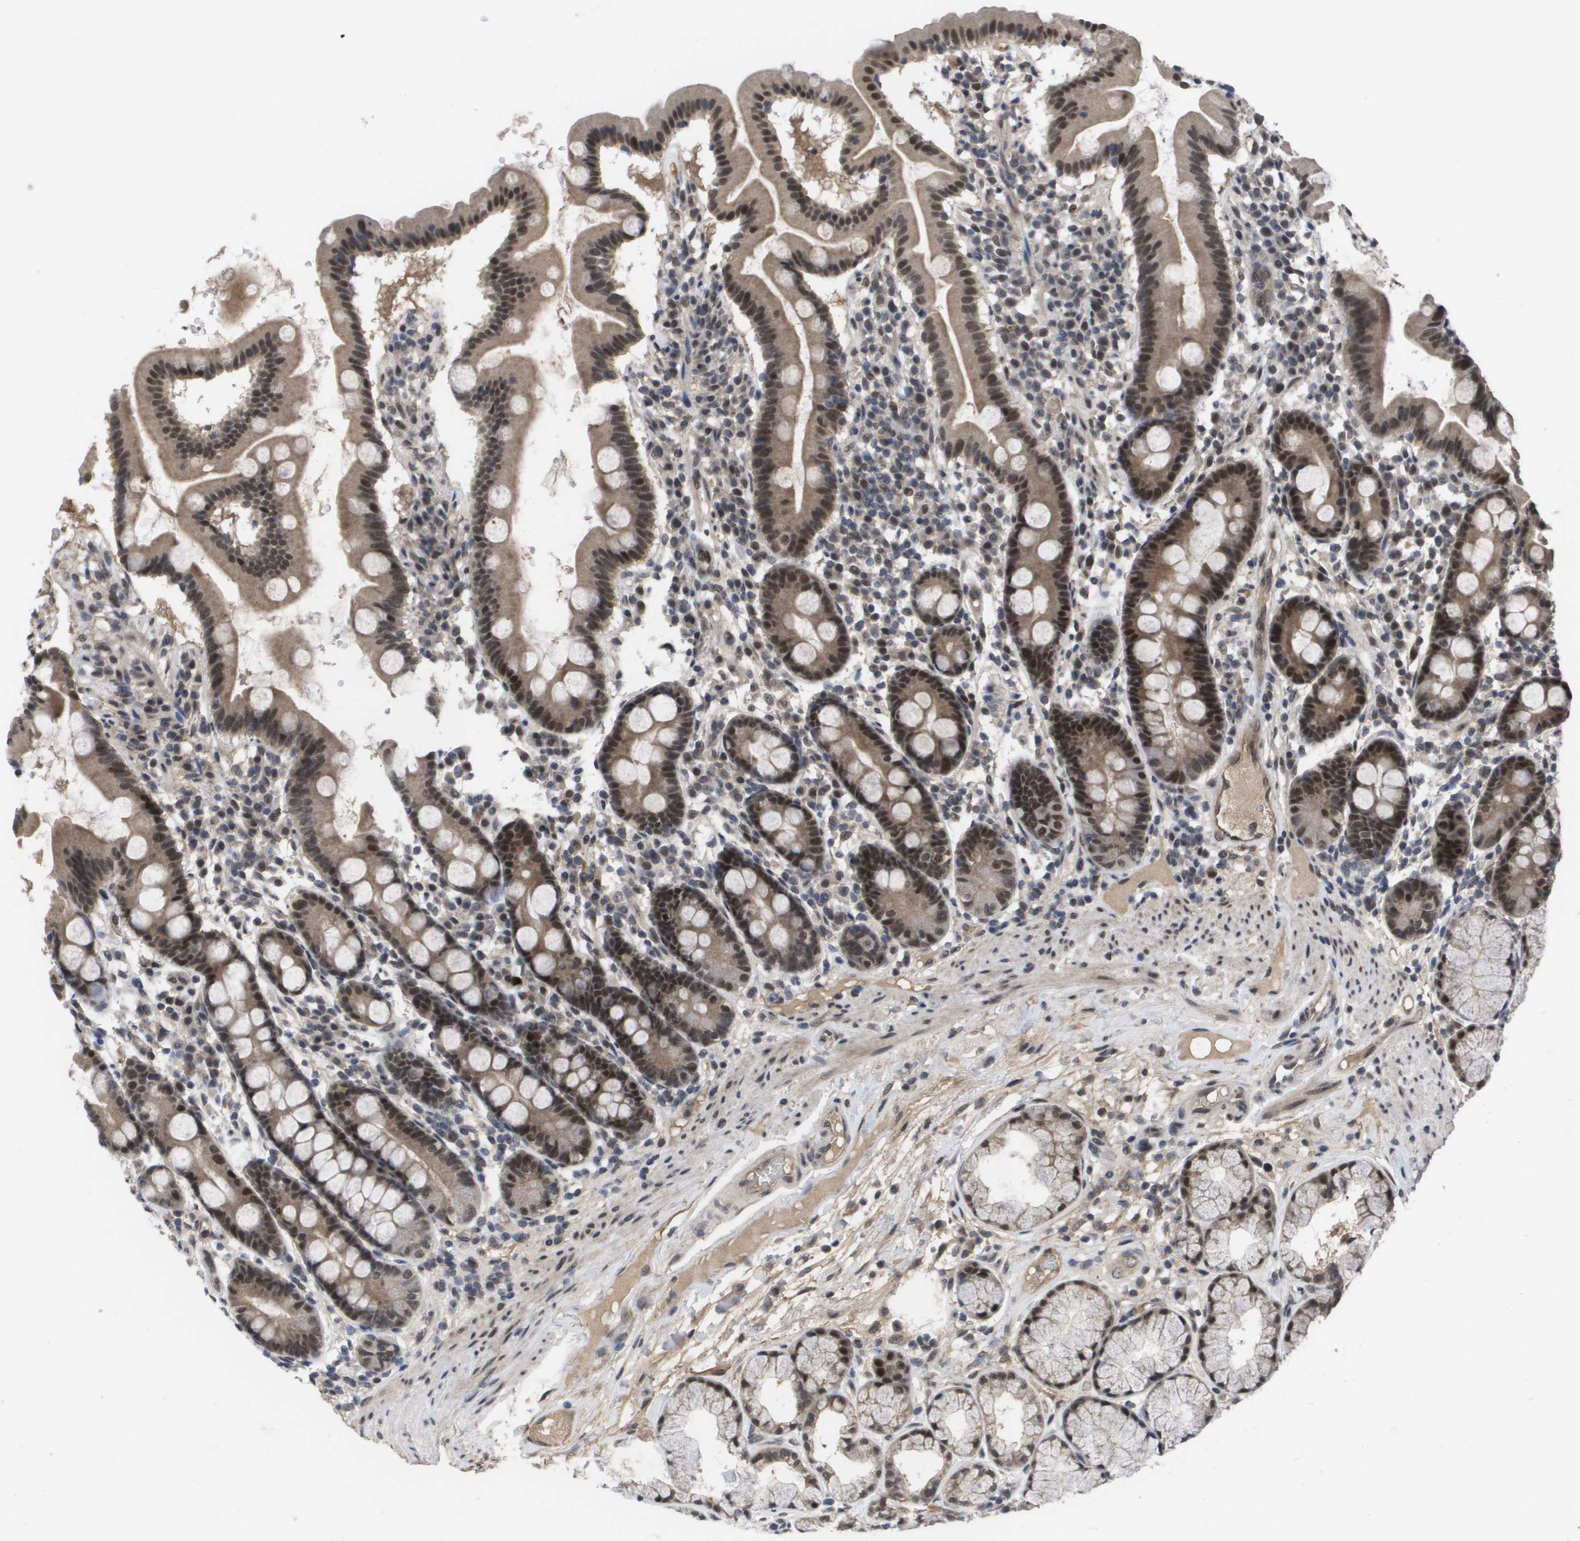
{"staining": {"intensity": "moderate", "quantity": ">75%", "location": "cytoplasmic/membranous,nuclear"}, "tissue": "duodenum", "cell_type": "Glandular cells", "image_type": "normal", "snomed": [{"axis": "morphology", "description": "Normal tissue, NOS"}, {"axis": "topography", "description": "Duodenum"}], "caption": "Moderate cytoplasmic/membranous,nuclear positivity for a protein is present in approximately >75% of glandular cells of unremarkable duodenum using immunohistochemistry.", "gene": "AMBRA1", "patient": {"sex": "male", "age": 50}}